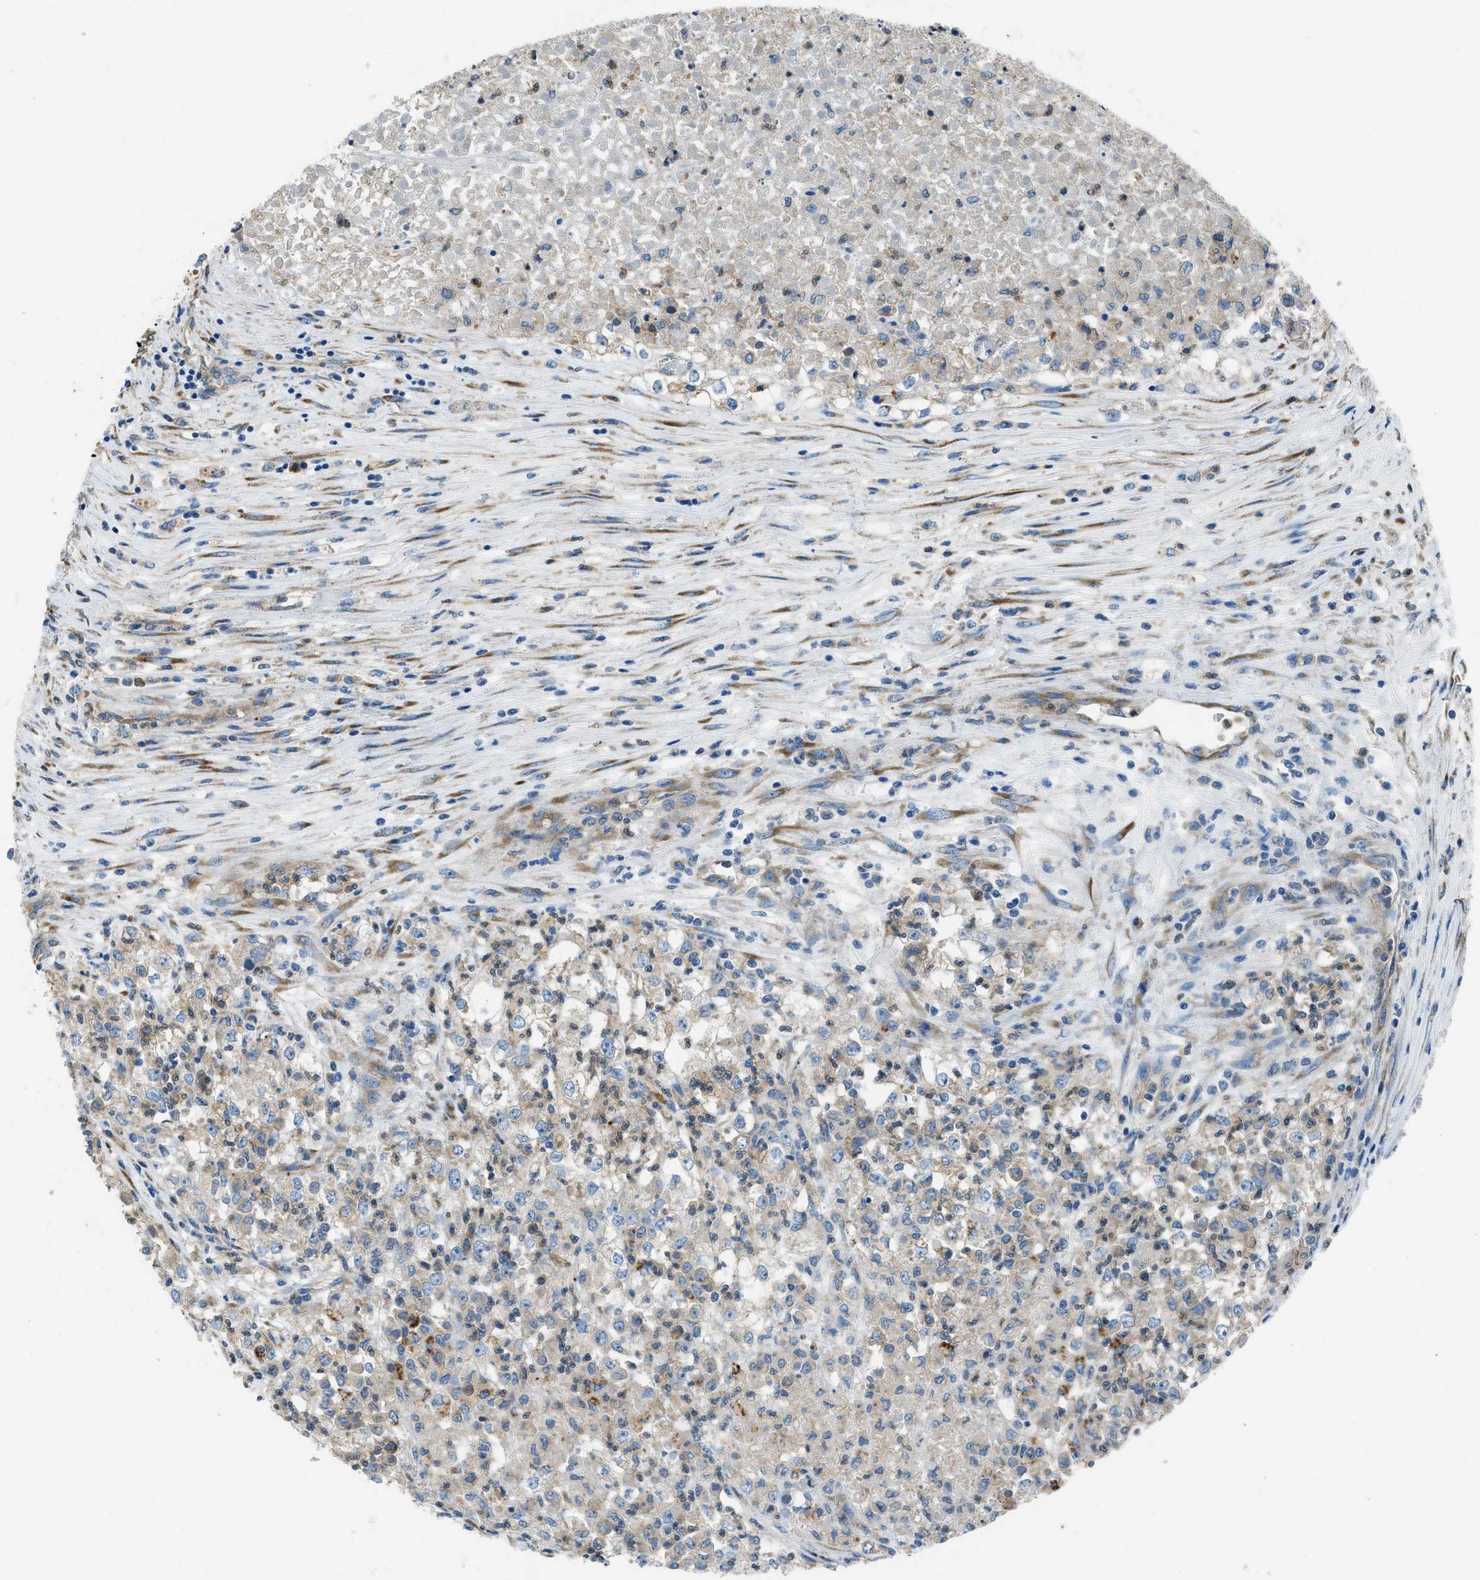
{"staining": {"intensity": "weak", "quantity": "<25%", "location": "cytoplasmic/membranous"}, "tissue": "renal cancer", "cell_type": "Tumor cells", "image_type": "cancer", "snomed": [{"axis": "morphology", "description": "Adenocarcinoma, NOS"}, {"axis": "topography", "description": "Kidney"}], "caption": "Immunohistochemical staining of human renal cancer reveals no significant staining in tumor cells.", "gene": "GIMAP8", "patient": {"sex": "female", "age": 54}}